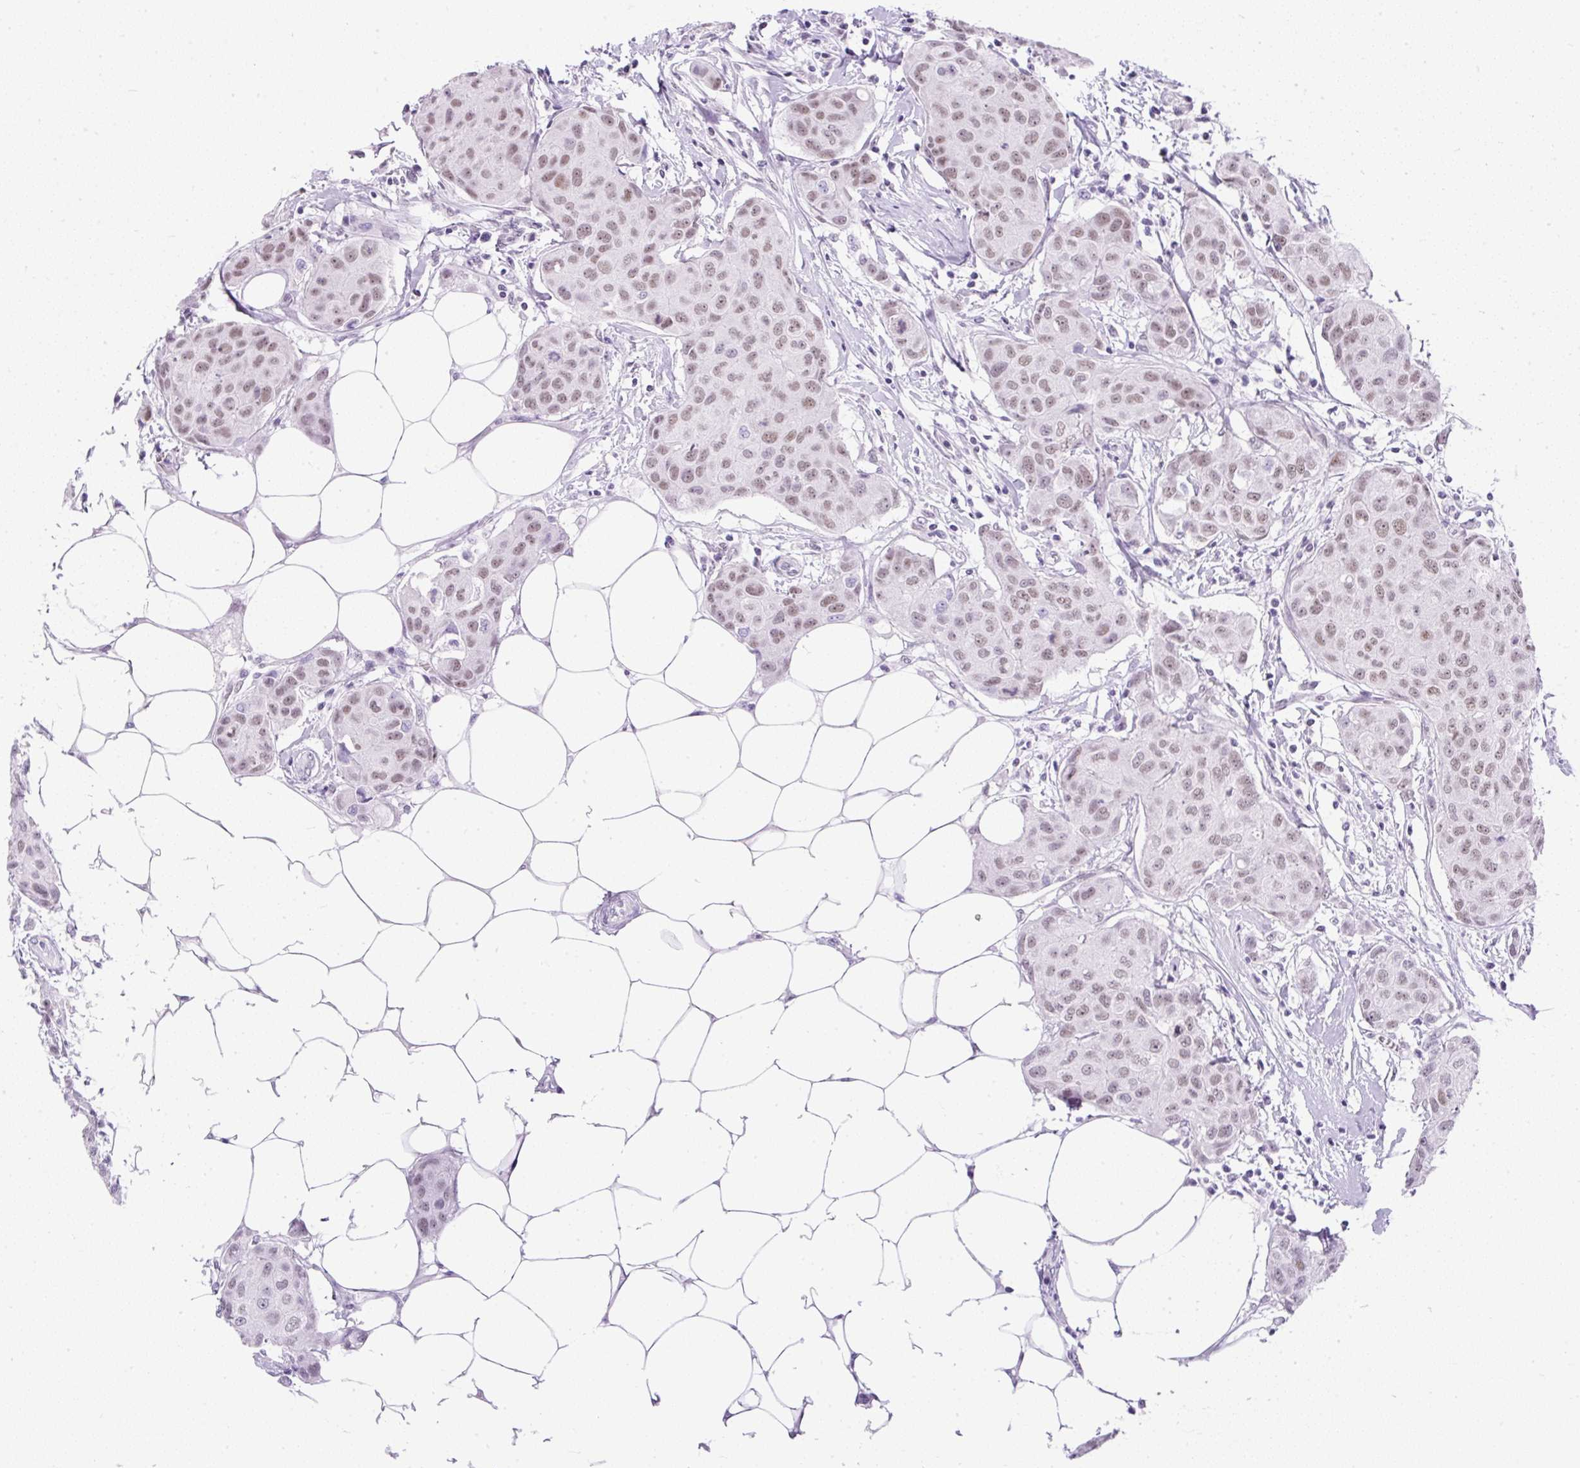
{"staining": {"intensity": "weak", "quantity": ">75%", "location": "nuclear"}, "tissue": "breast cancer", "cell_type": "Tumor cells", "image_type": "cancer", "snomed": [{"axis": "morphology", "description": "Duct carcinoma"}, {"axis": "topography", "description": "Breast"}, {"axis": "topography", "description": "Lymph node"}], "caption": "The immunohistochemical stain highlights weak nuclear positivity in tumor cells of breast infiltrating ductal carcinoma tissue.", "gene": "PLCXD2", "patient": {"sex": "female", "age": 80}}